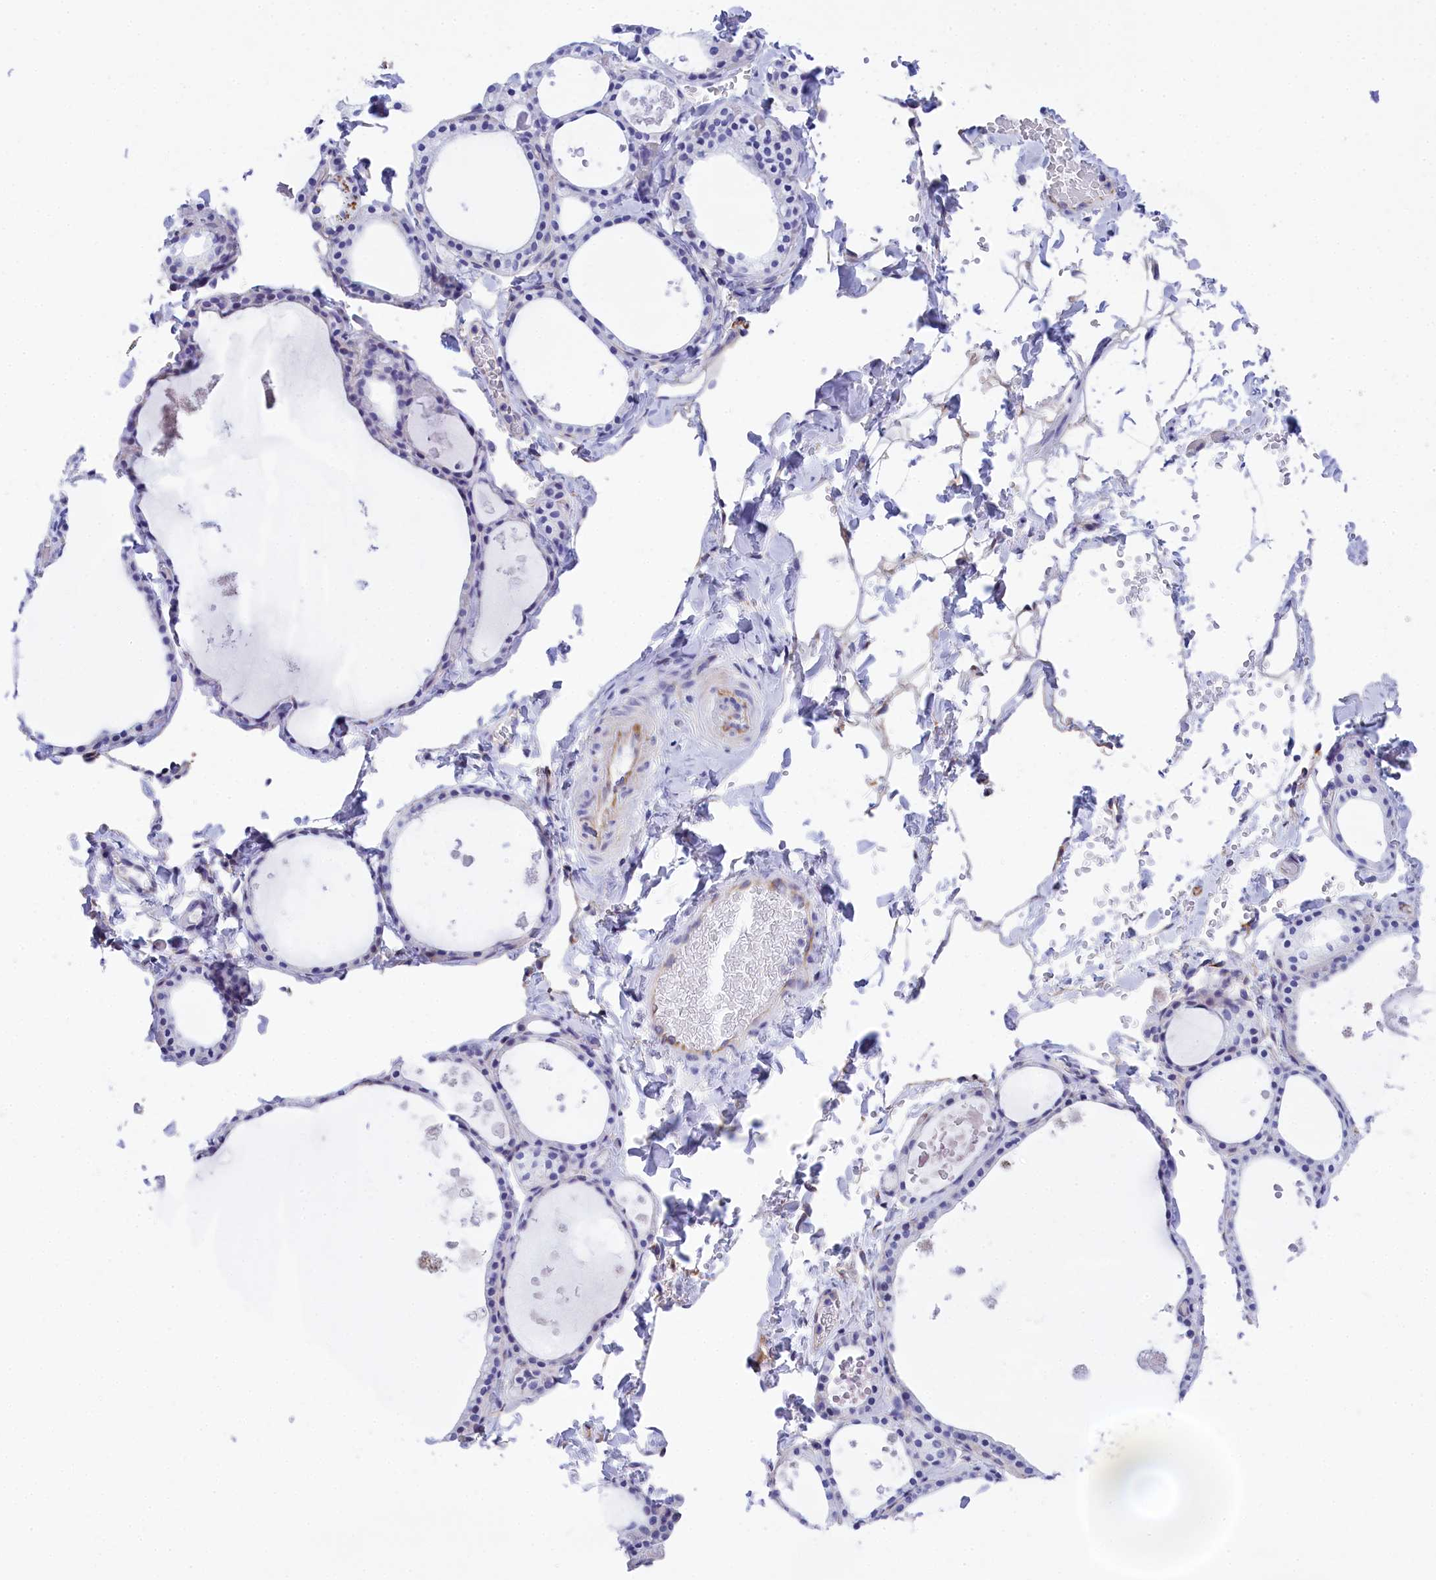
{"staining": {"intensity": "negative", "quantity": "none", "location": "none"}, "tissue": "thyroid gland", "cell_type": "Glandular cells", "image_type": "normal", "snomed": [{"axis": "morphology", "description": "Normal tissue, NOS"}, {"axis": "topography", "description": "Thyroid gland"}], "caption": "Glandular cells show no significant protein expression in unremarkable thyroid gland. The staining is performed using DAB brown chromogen with nuclei counter-stained in using hematoxylin.", "gene": "TACSTD2", "patient": {"sex": "male", "age": 56}}